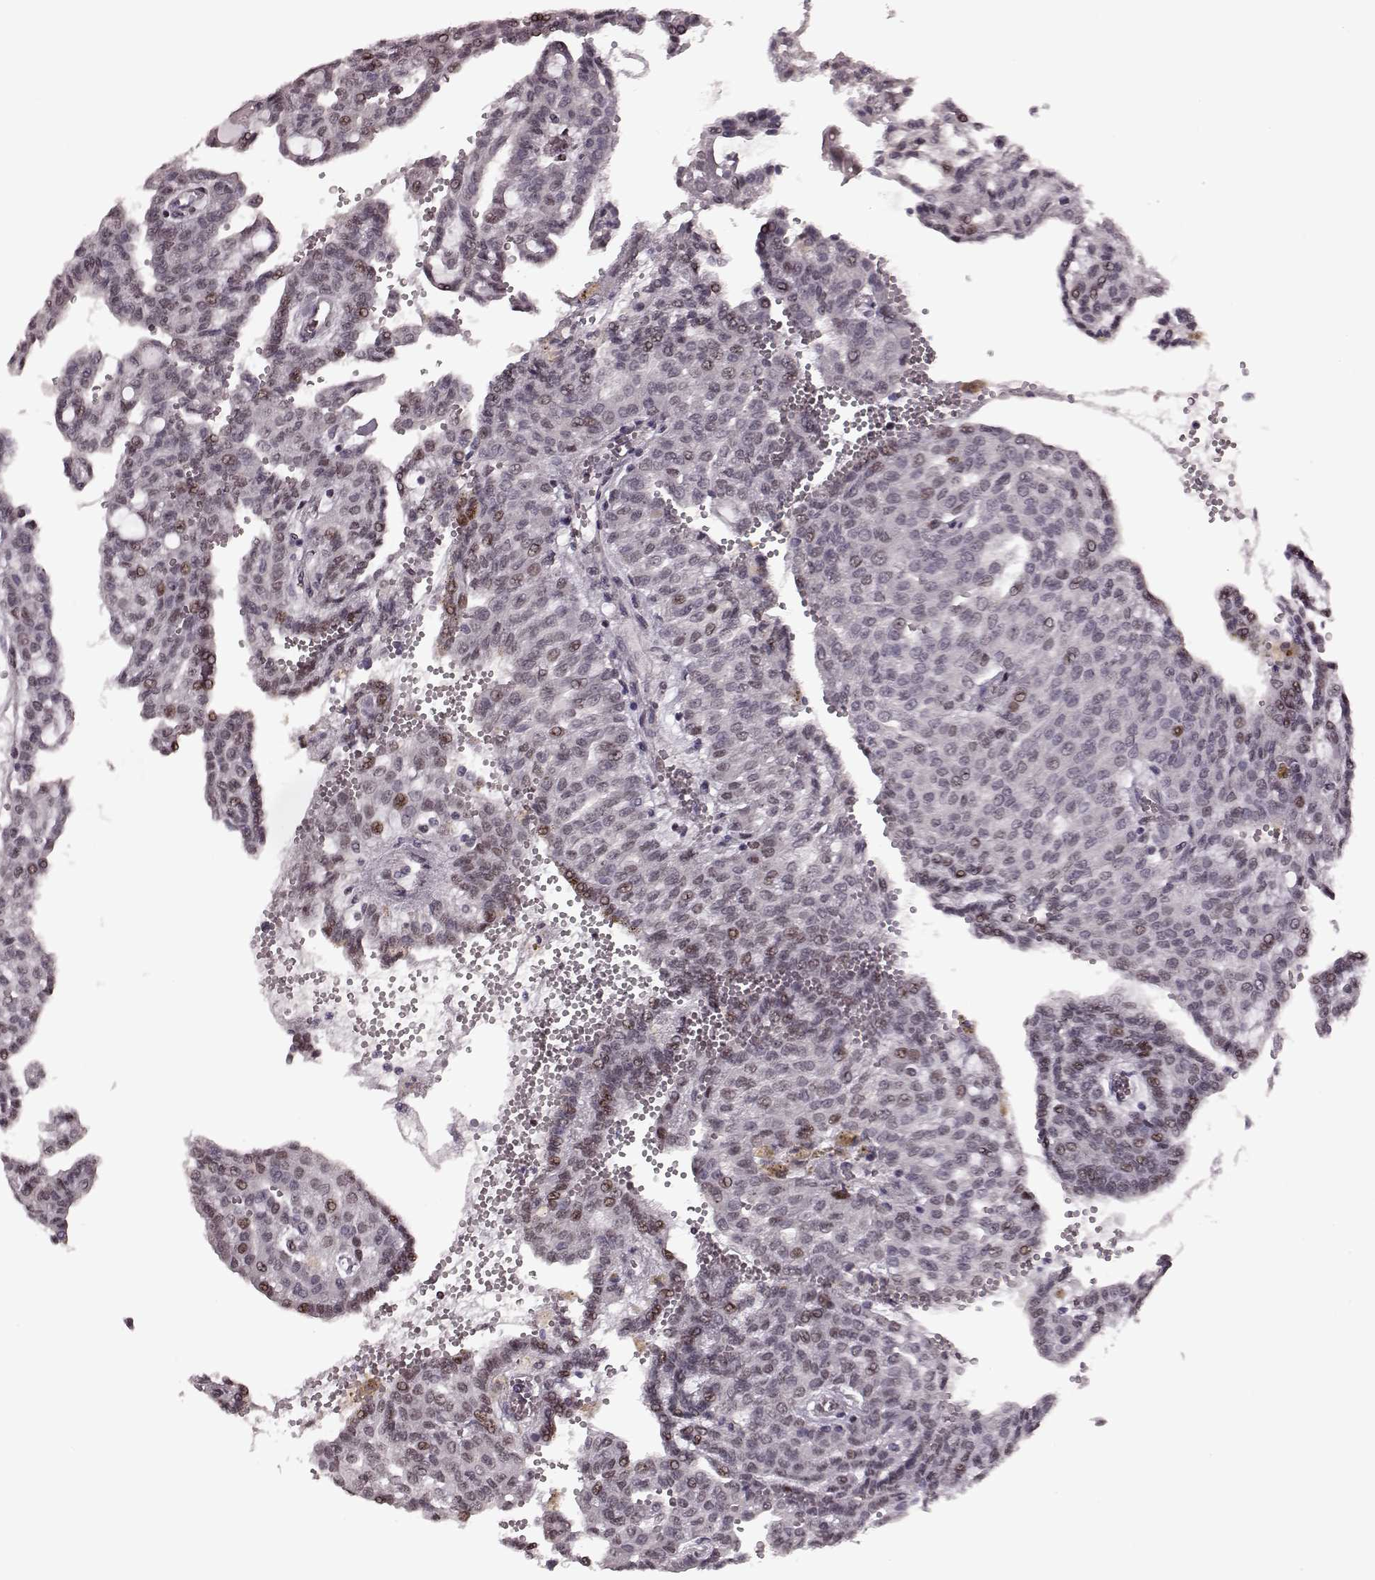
{"staining": {"intensity": "weak", "quantity": "<25%", "location": "nuclear"}, "tissue": "renal cancer", "cell_type": "Tumor cells", "image_type": "cancer", "snomed": [{"axis": "morphology", "description": "Adenocarcinoma, NOS"}, {"axis": "topography", "description": "Kidney"}], "caption": "A micrograph of adenocarcinoma (renal) stained for a protein demonstrates no brown staining in tumor cells. The staining is performed using DAB brown chromogen with nuclei counter-stained in using hematoxylin.", "gene": "NR2C1", "patient": {"sex": "male", "age": 63}}